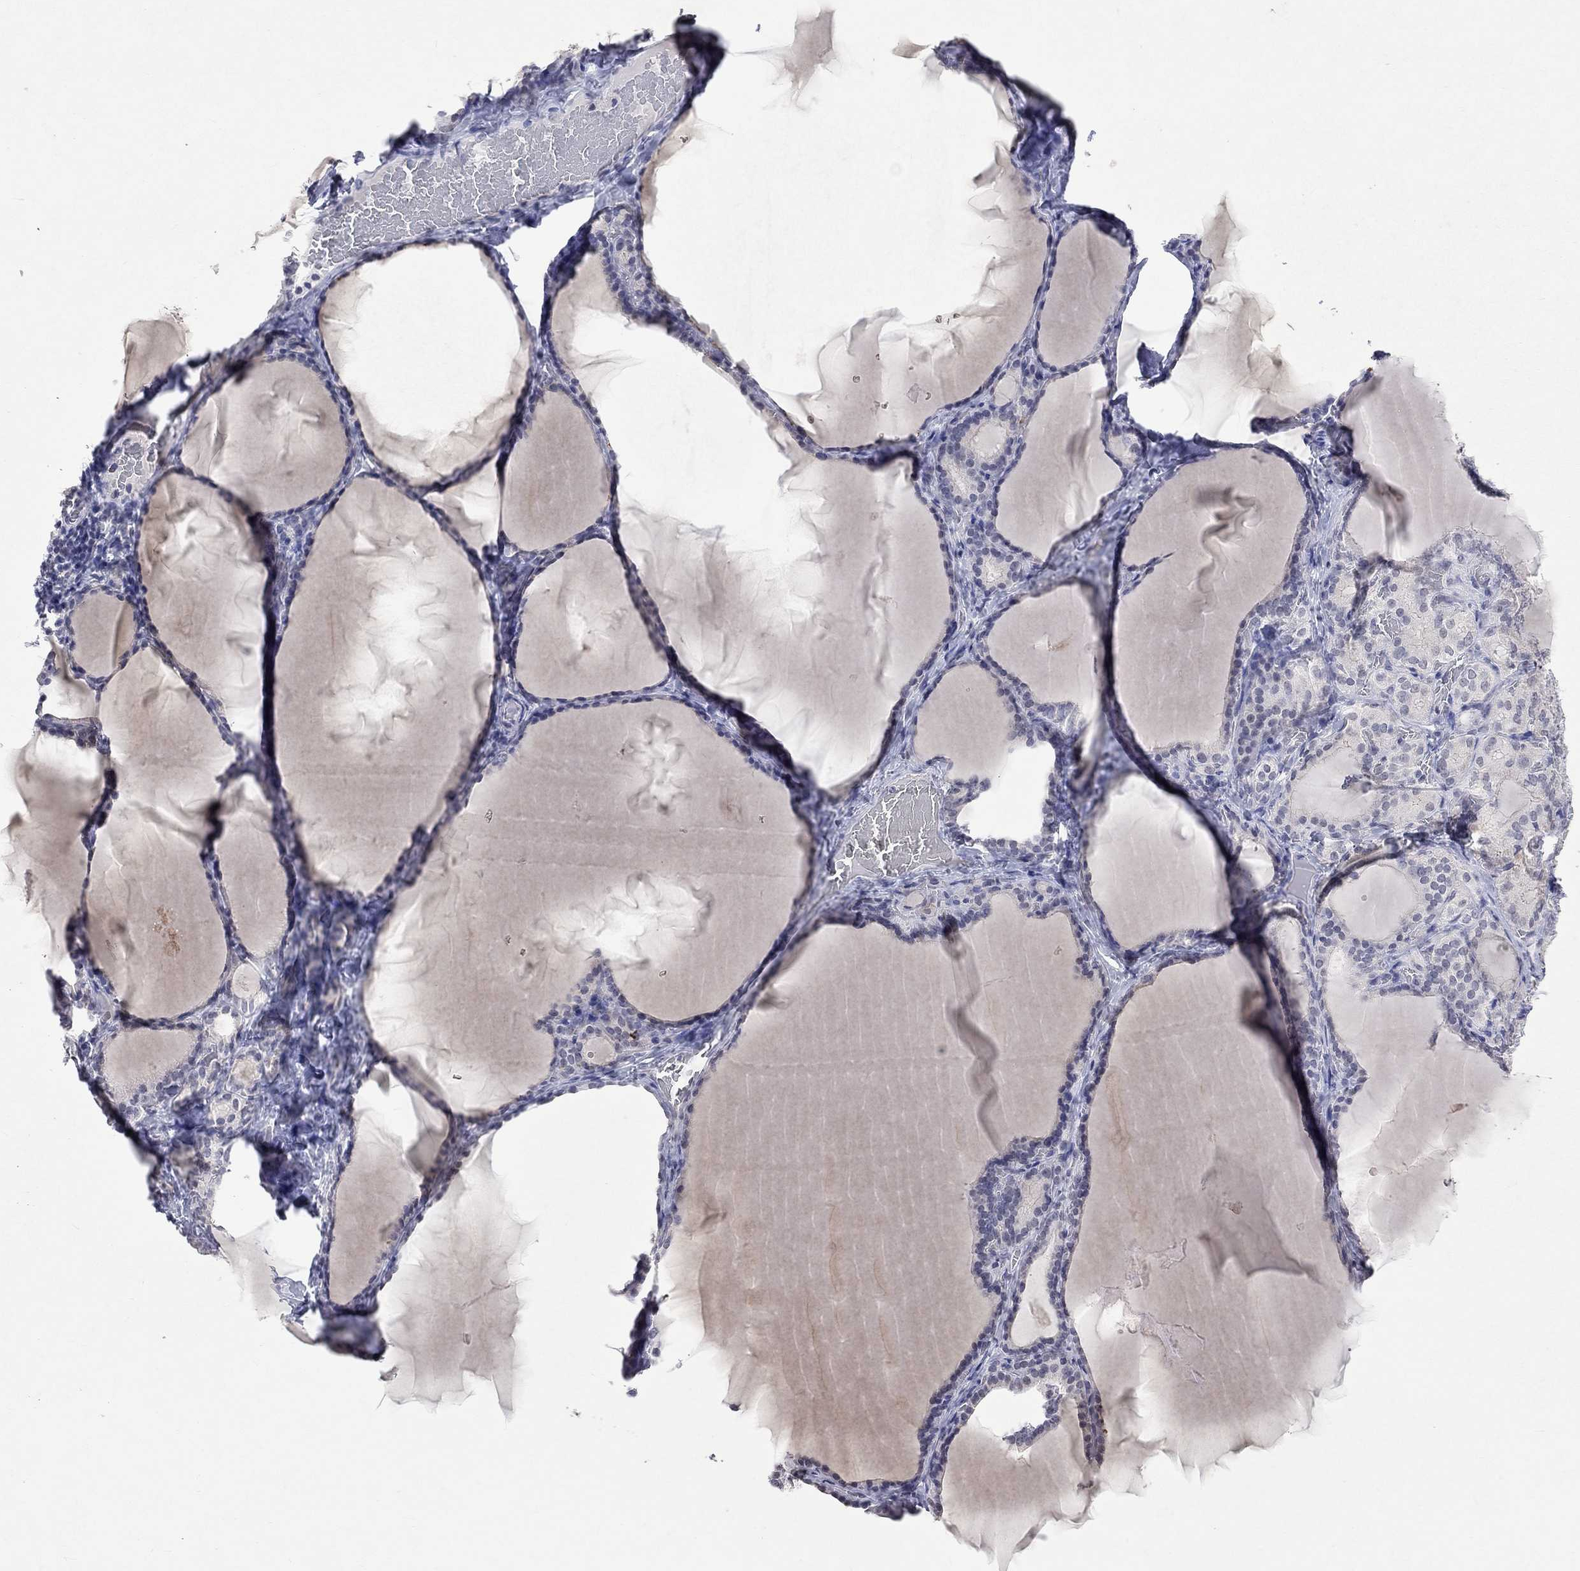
{"staining": {"intensity": "negative", "quantity": "none", "location": "none"}, "tissue": "thyroid gland", "cell_type": "Glandular cells", "image_type": "normal", "snomed": [{"axis": "morphology", "description": "Normal tissue, NOS"}, {"axis": "morphology", "description": "Hyperplasia, NOS"}, {"axis": "topography", "description": "Thyroid gland"}], "caption": "Human thyroid gland stained for a protein using immunohistochemistry reveals no positivity in glandular cells.", "gene": "TMEM143", "patient": {"sex": "female", "age": 27}}